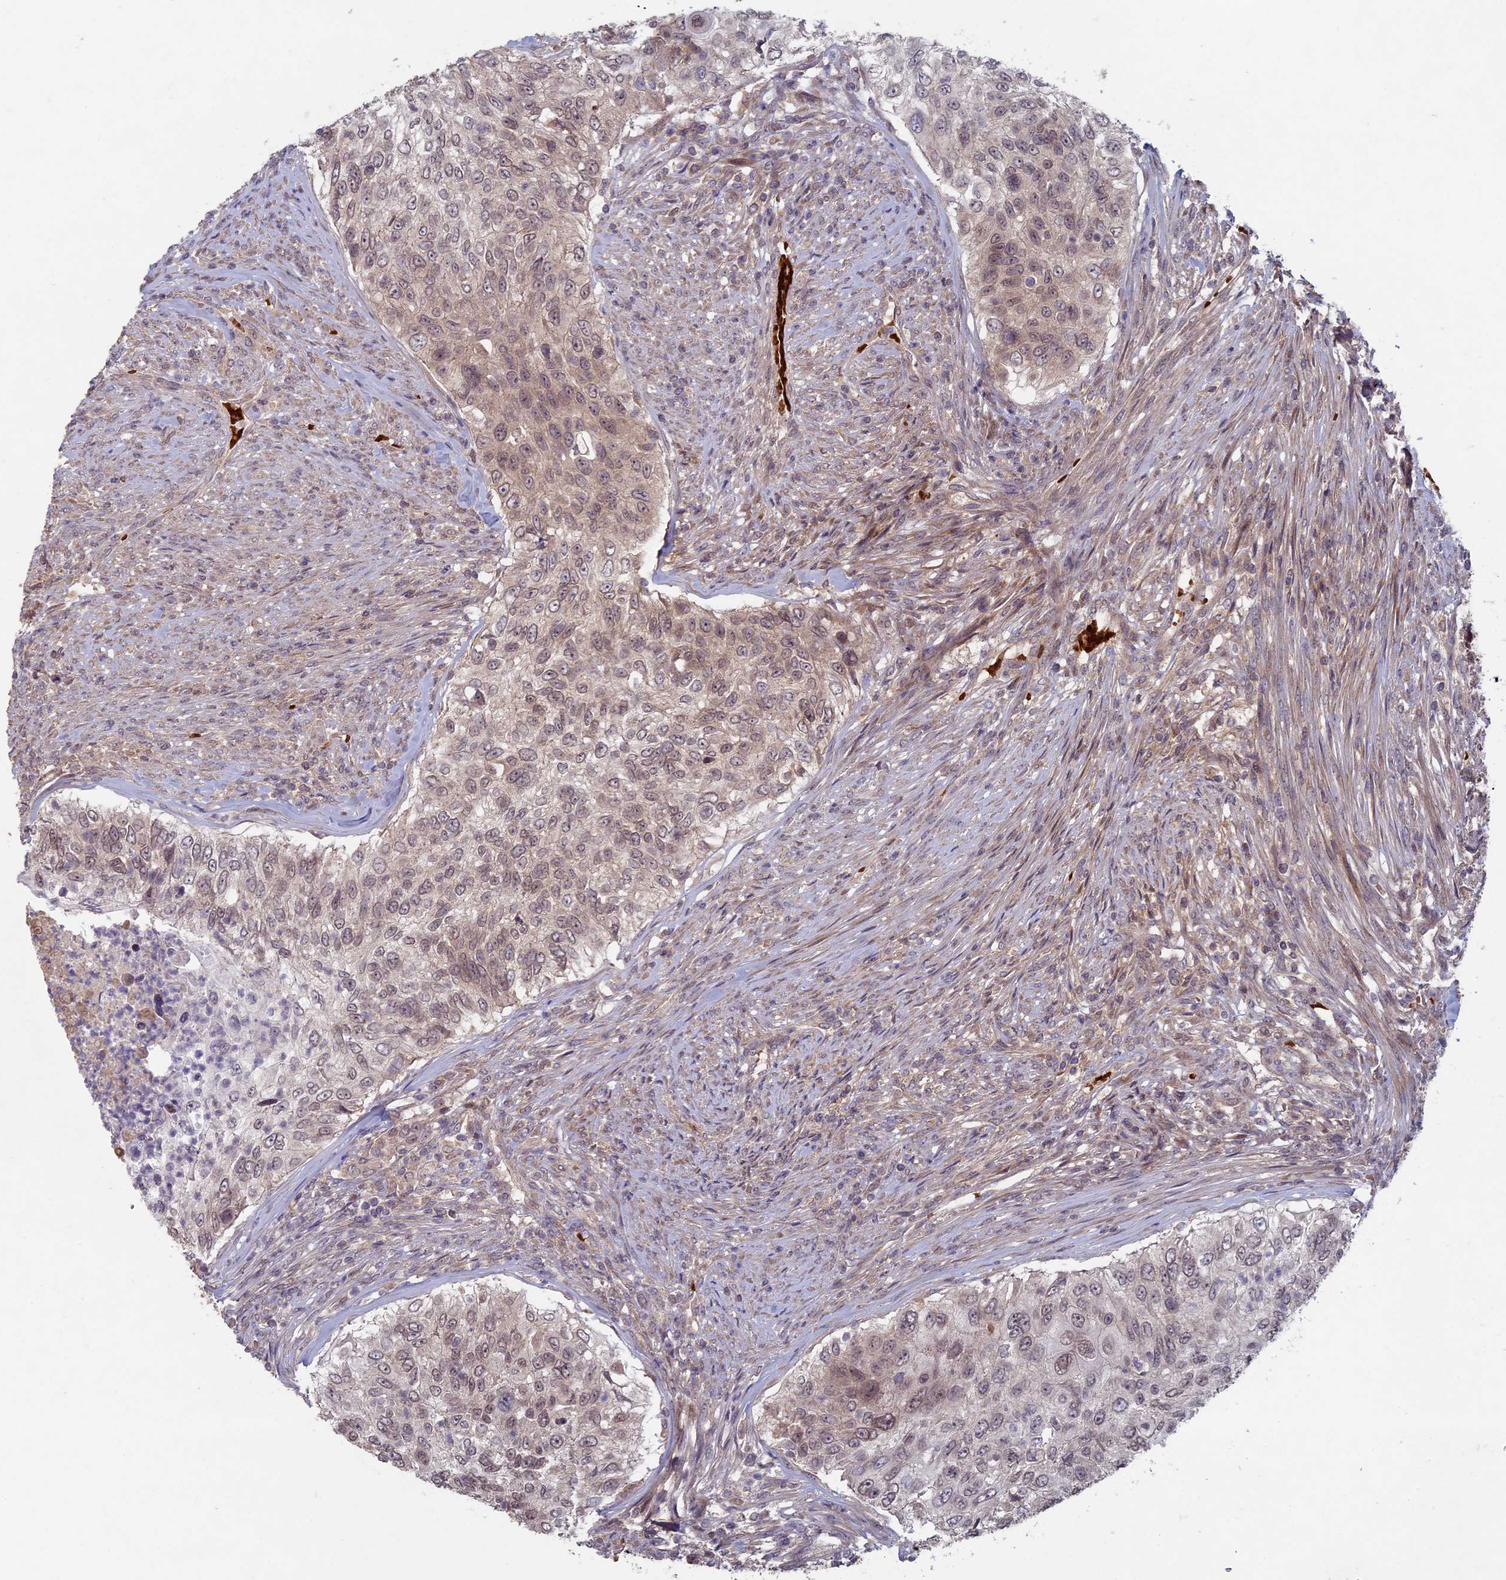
{"staining": {"intensity": "weak", "quantity": ">75%", "location": "cytoplasmic/membranous,nuclear"}, "tissue": "urothelial cancer", "cell_type": "Tumor cells", "image_type": "cancer", "snomed": [{"axis": "morphology", "description": "Urothelial carcinoma, High grade"}, {"axis": "topography", "description": "Urinary bladder"}], "caption": "Immunohistochemical staining of urothelial cancer shows low levels of weak cytoplasmic/membranous and nuclear protein positivity in approximately >75% of tumor cells.", "gene": "RCCD1", "patient": {"sex": "female", "age": 60}}